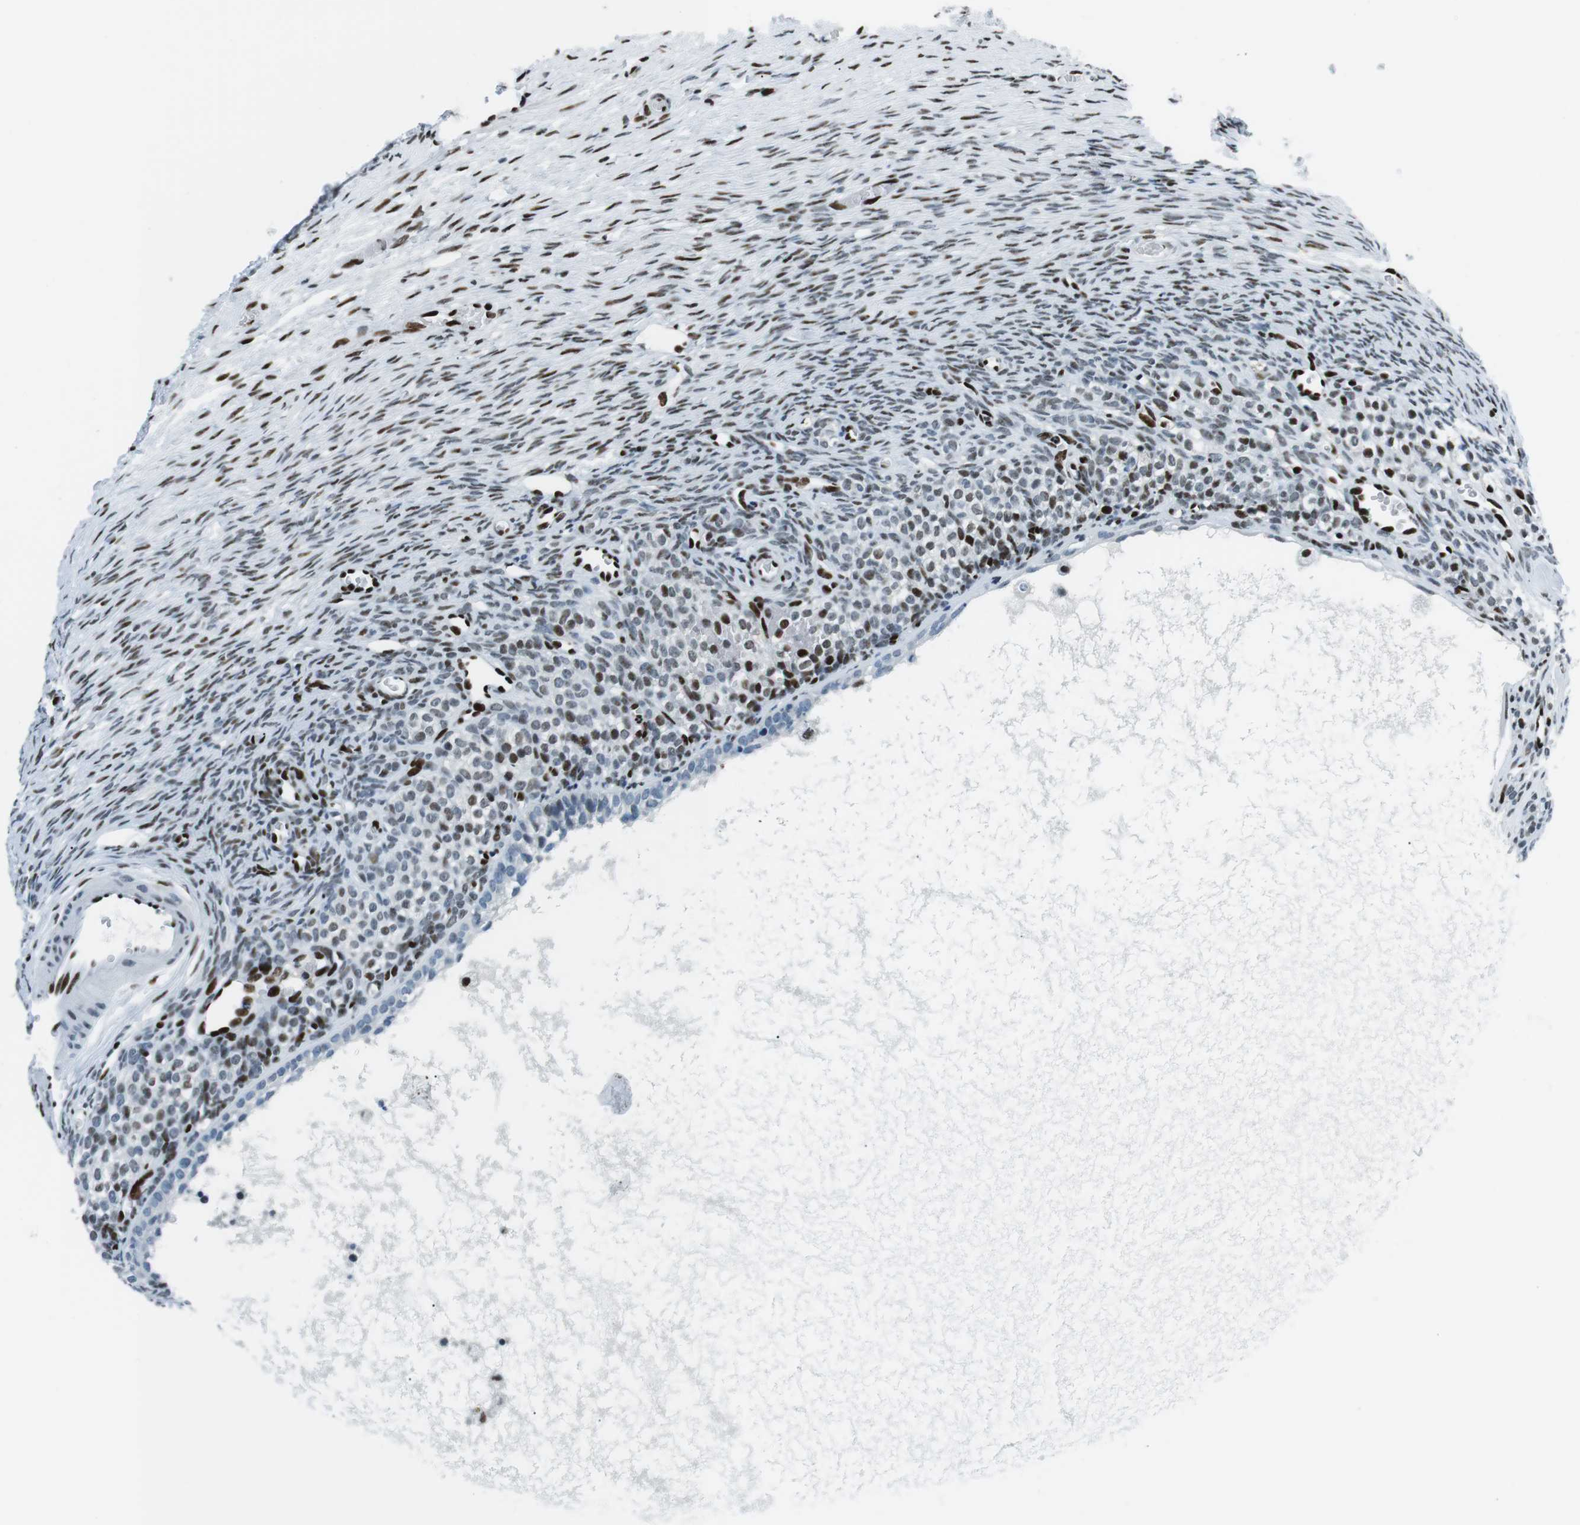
{"staining": {"intensity": "moderate", "quantity": "25%-75%", "location": "nuclear"}, "tissue": "ovary", "cell_type": "Ovarian stroma cells", "image_type": "normal", "snomed": [{"axis": "morphology", "description": "Normal tissue, NOS"}, {"axis": "topography", "description": "Ovary"}], "caption": "A high-resolution histopathology image shows IHC staining of unremarkable ovary, which displays moderate nuclear staining in approximately 25%-75% of ovarian stroma cells.", "gene": "PML", "patient": {"sex": "female", "age": 27}}